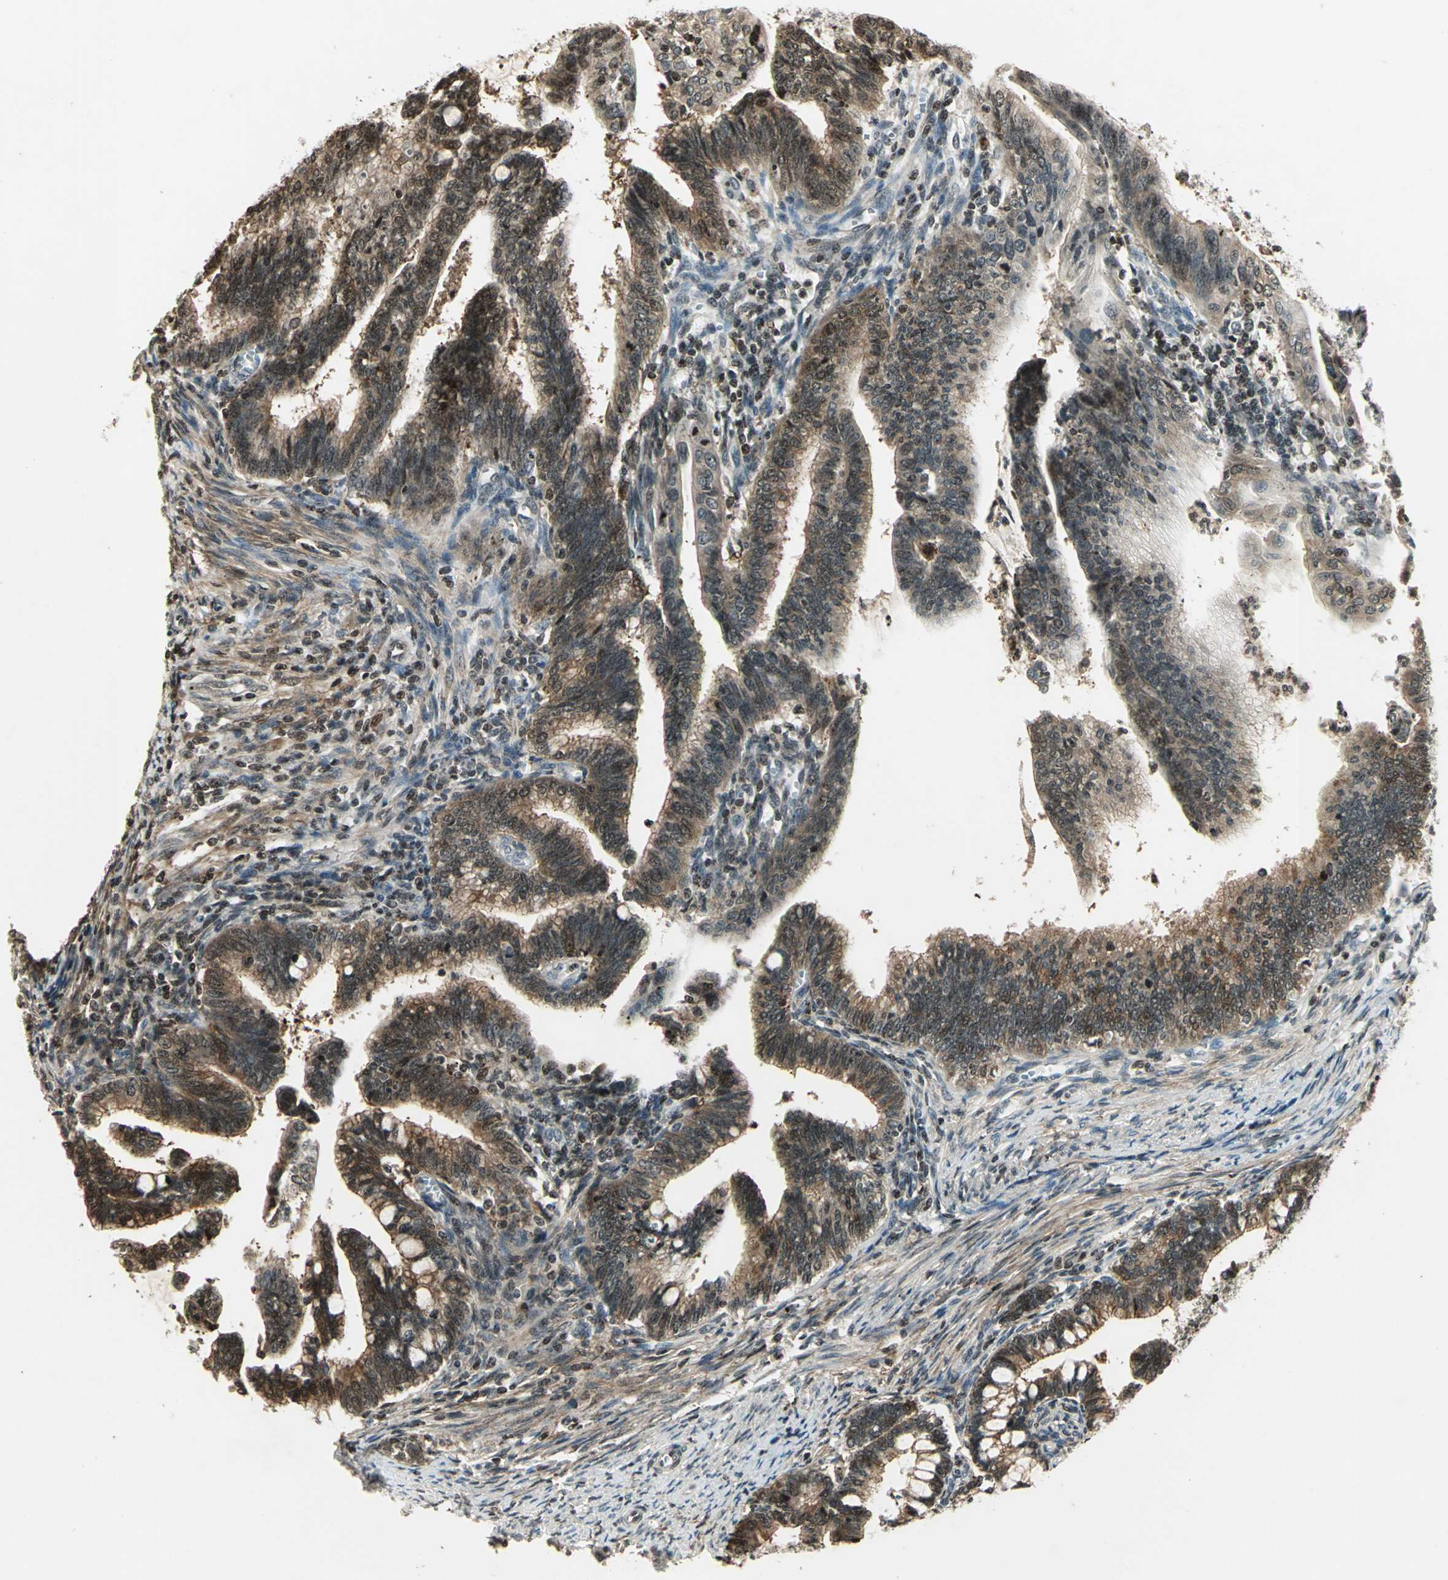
{"staining": {"intensity": "moderate", "quantity": ">75%", "location": "cytoplasmic/membranous,nuclear"}, "tissue": "cervical cancer", "cell_type": "Tumor cells", "image_type": "cancer", "snomed": [{"axis": "morphology", "description": "Adenocarcinoma, NOS"}, {"axis": "topography", "description": "Cervix"}], "caption": "DAB immunohistochemical staining of adenocarcinoma (cervical) exhibits moderate cytoplasmic/membranous and nuclear protein expression in about >75% of tumor cells.", "gene": "LGALS3", "patient": {"sex": "female", "age": 36}}